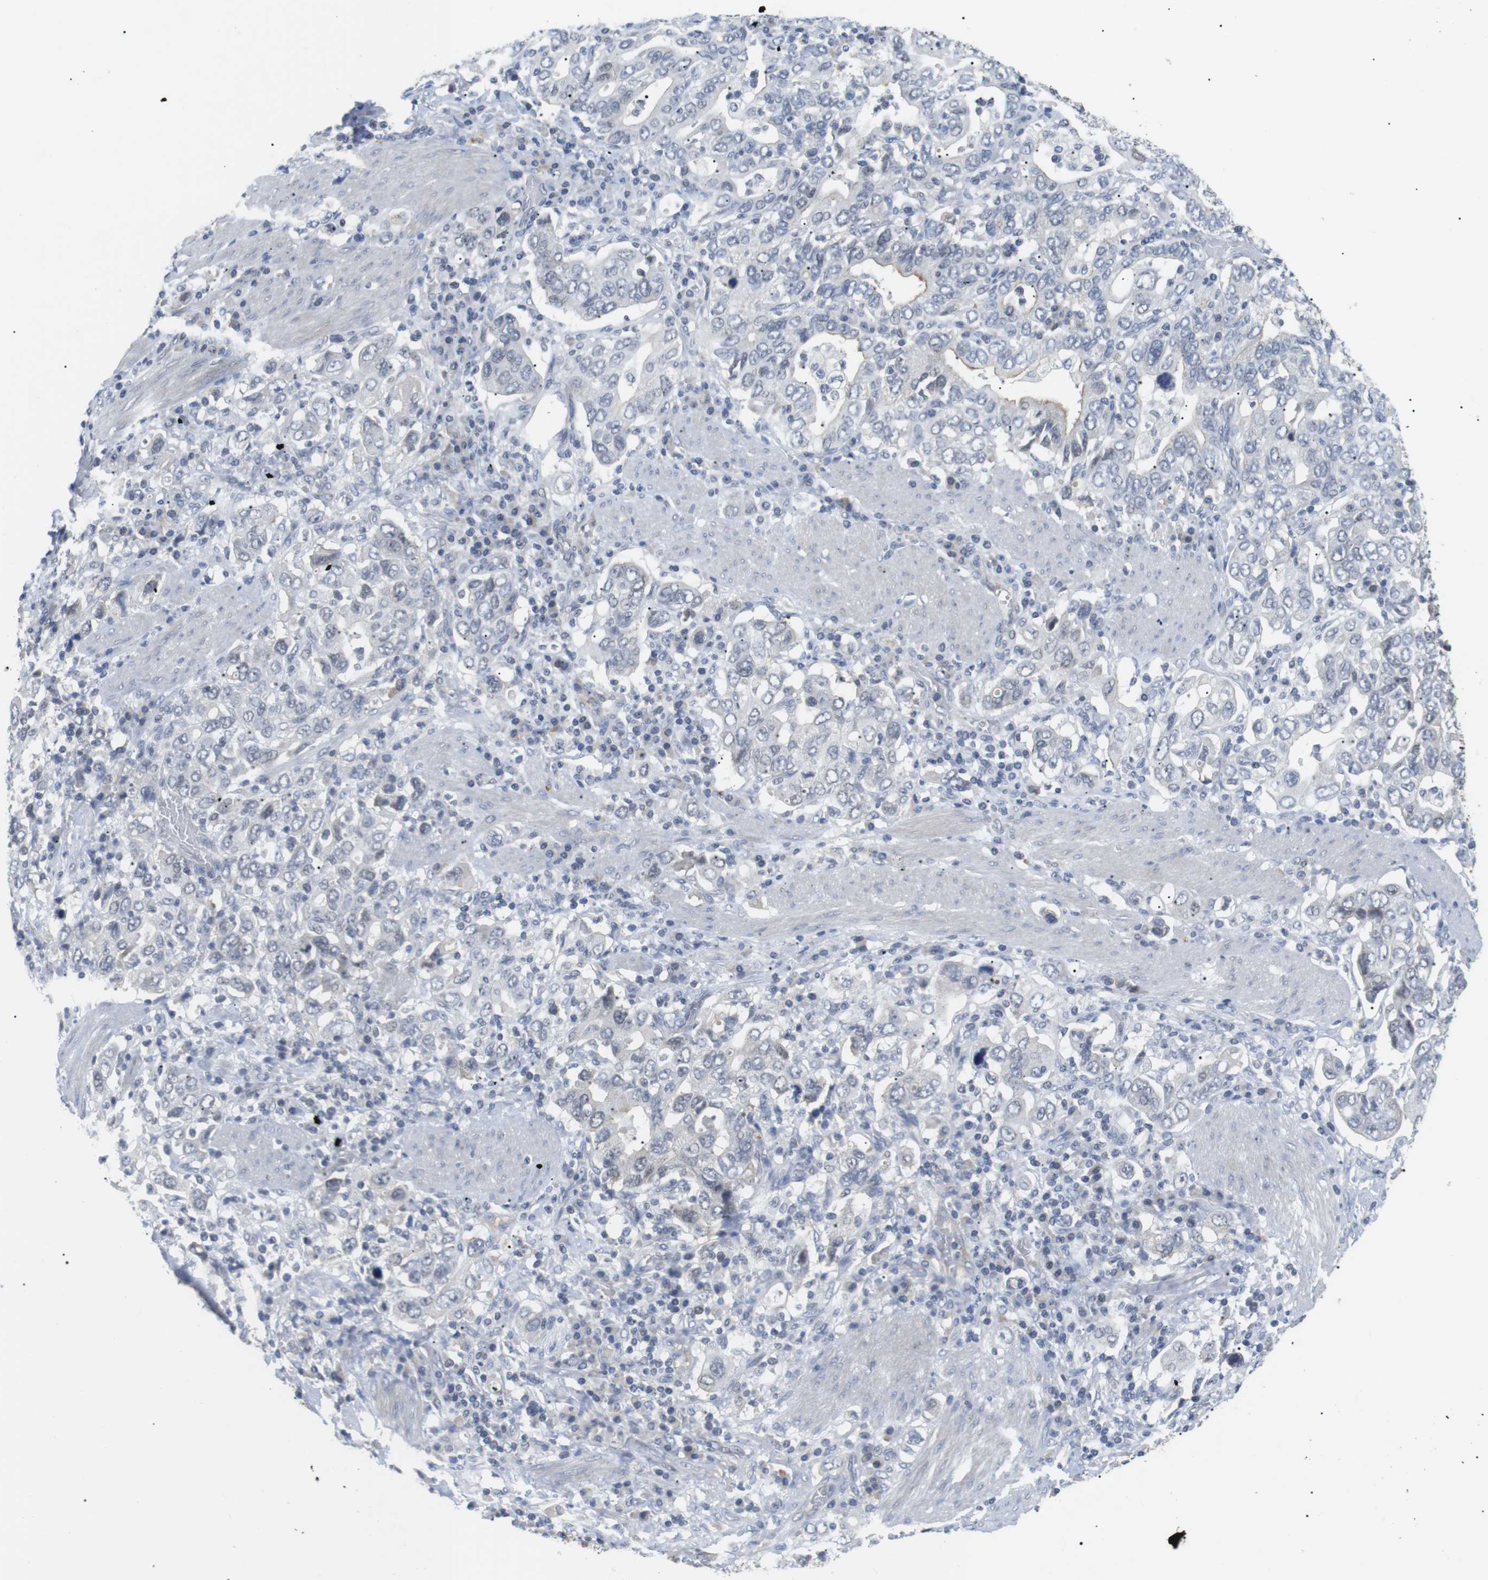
{"staining": {"intensity": "negative", "quantity": "none", "location": "none"}, "tissue": "stomach cancer", "cell_type": "Tumor cells", "image_type": "cancer", "snomed": [{"axis": "morphology", "description": "Adenocarcinoma, NOS"}, {"axis": "topography", "description": "Stomach, upper"}], "caption": "Human stomach cancer stained for a protein using IHC reveals no expression in tumor cells.", "gene": "NECTIN1", "patient": {"sex": "male", "age": 62}}